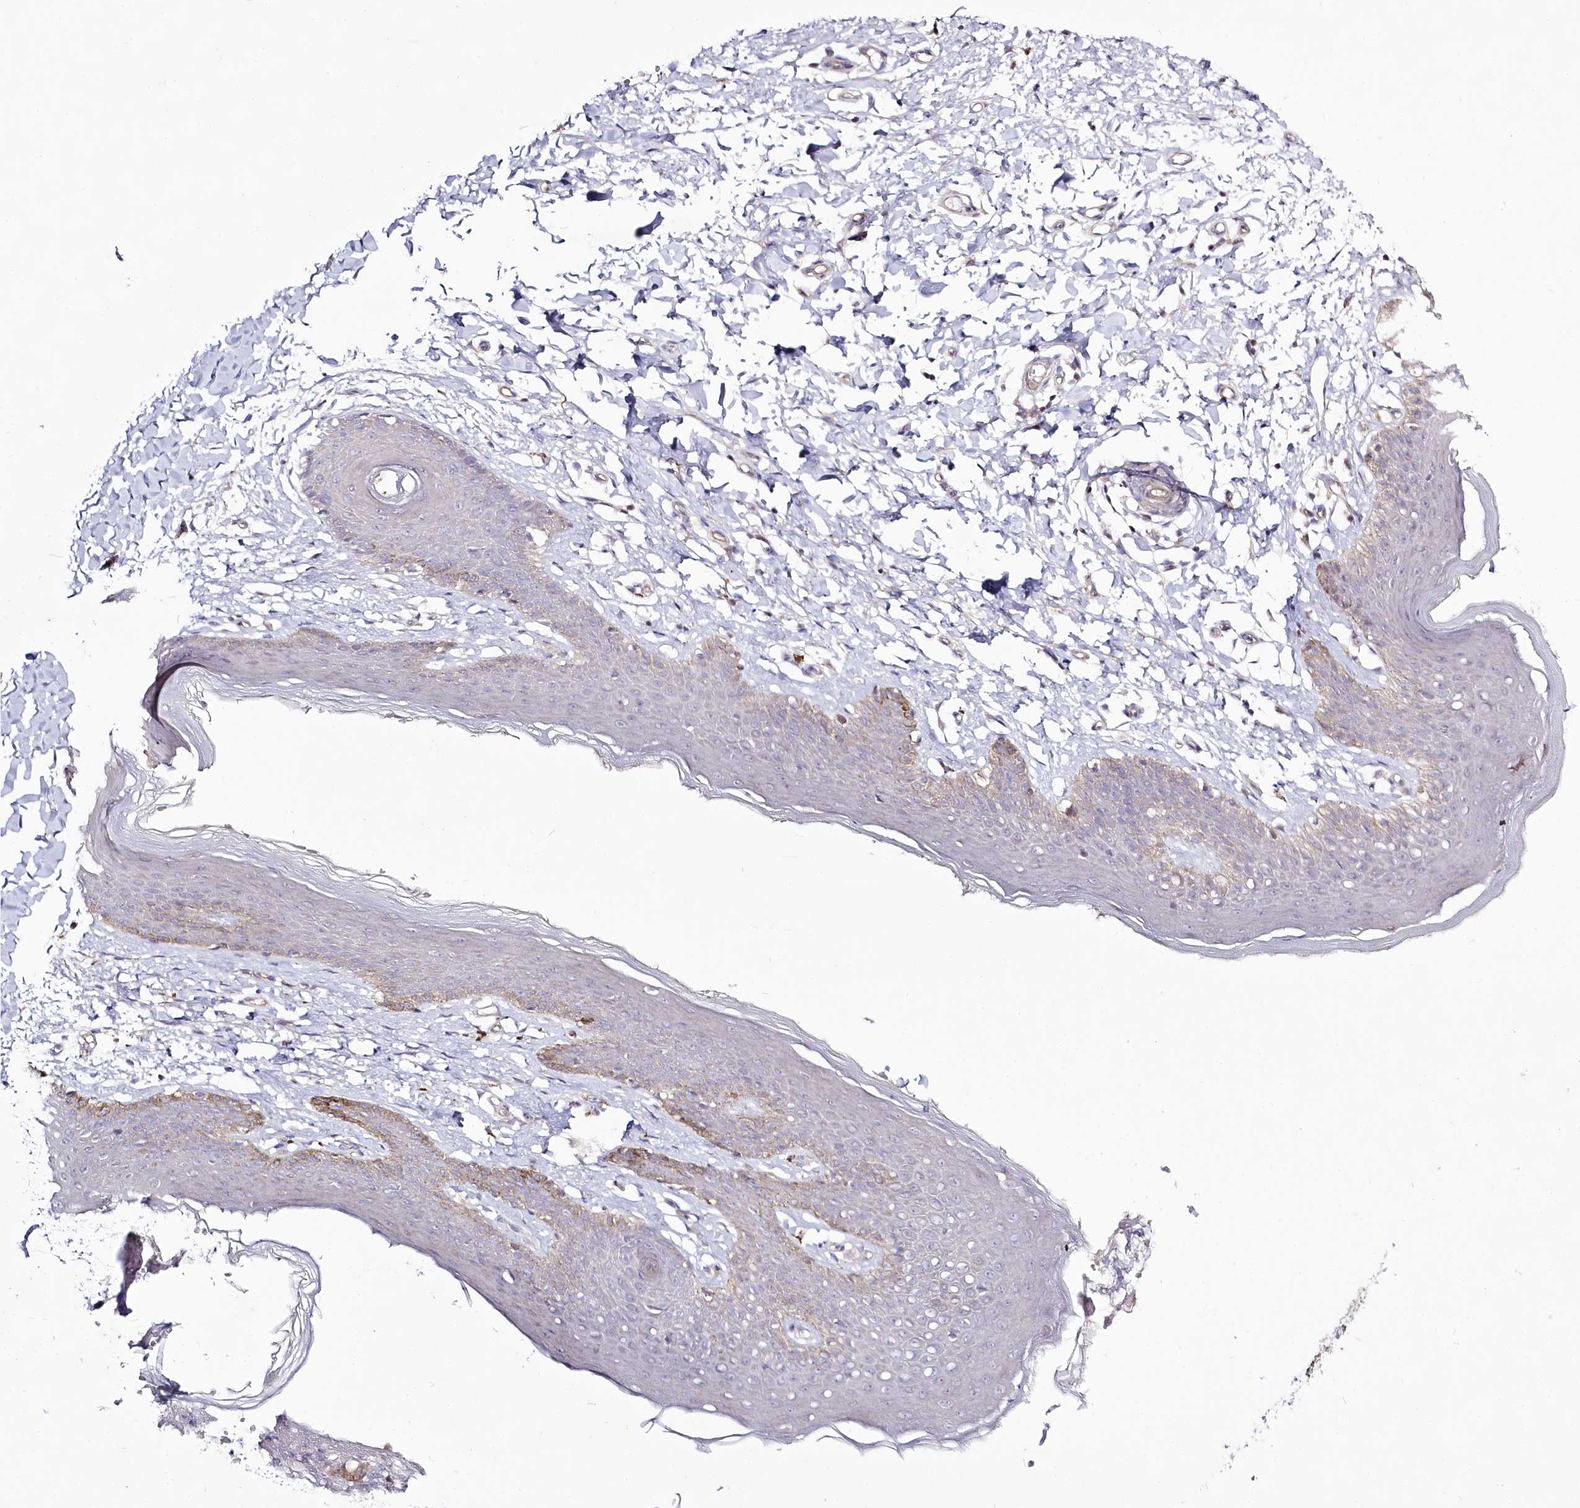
{"staining": {"intensity": "weak", "quantity": "<25%", "location": "cytoplasmic/membranous"}, "tissue": "skin", "cell_type": "Epidermal cells", "image_type": "normal", "snomed": [{"axis": "morphology", "description": "Normal tissue, NOS"}, {"axis": "topography", "description": "Vulva"}], "caption": "This micrograph is of unremarkable skin stained with IHC to label a protein in brown with the nuclei are counter-stained blue. There is no staining in epidermal cells.", "gene": "SPINK13", "patient": {"sex": "female", "age": 66}}